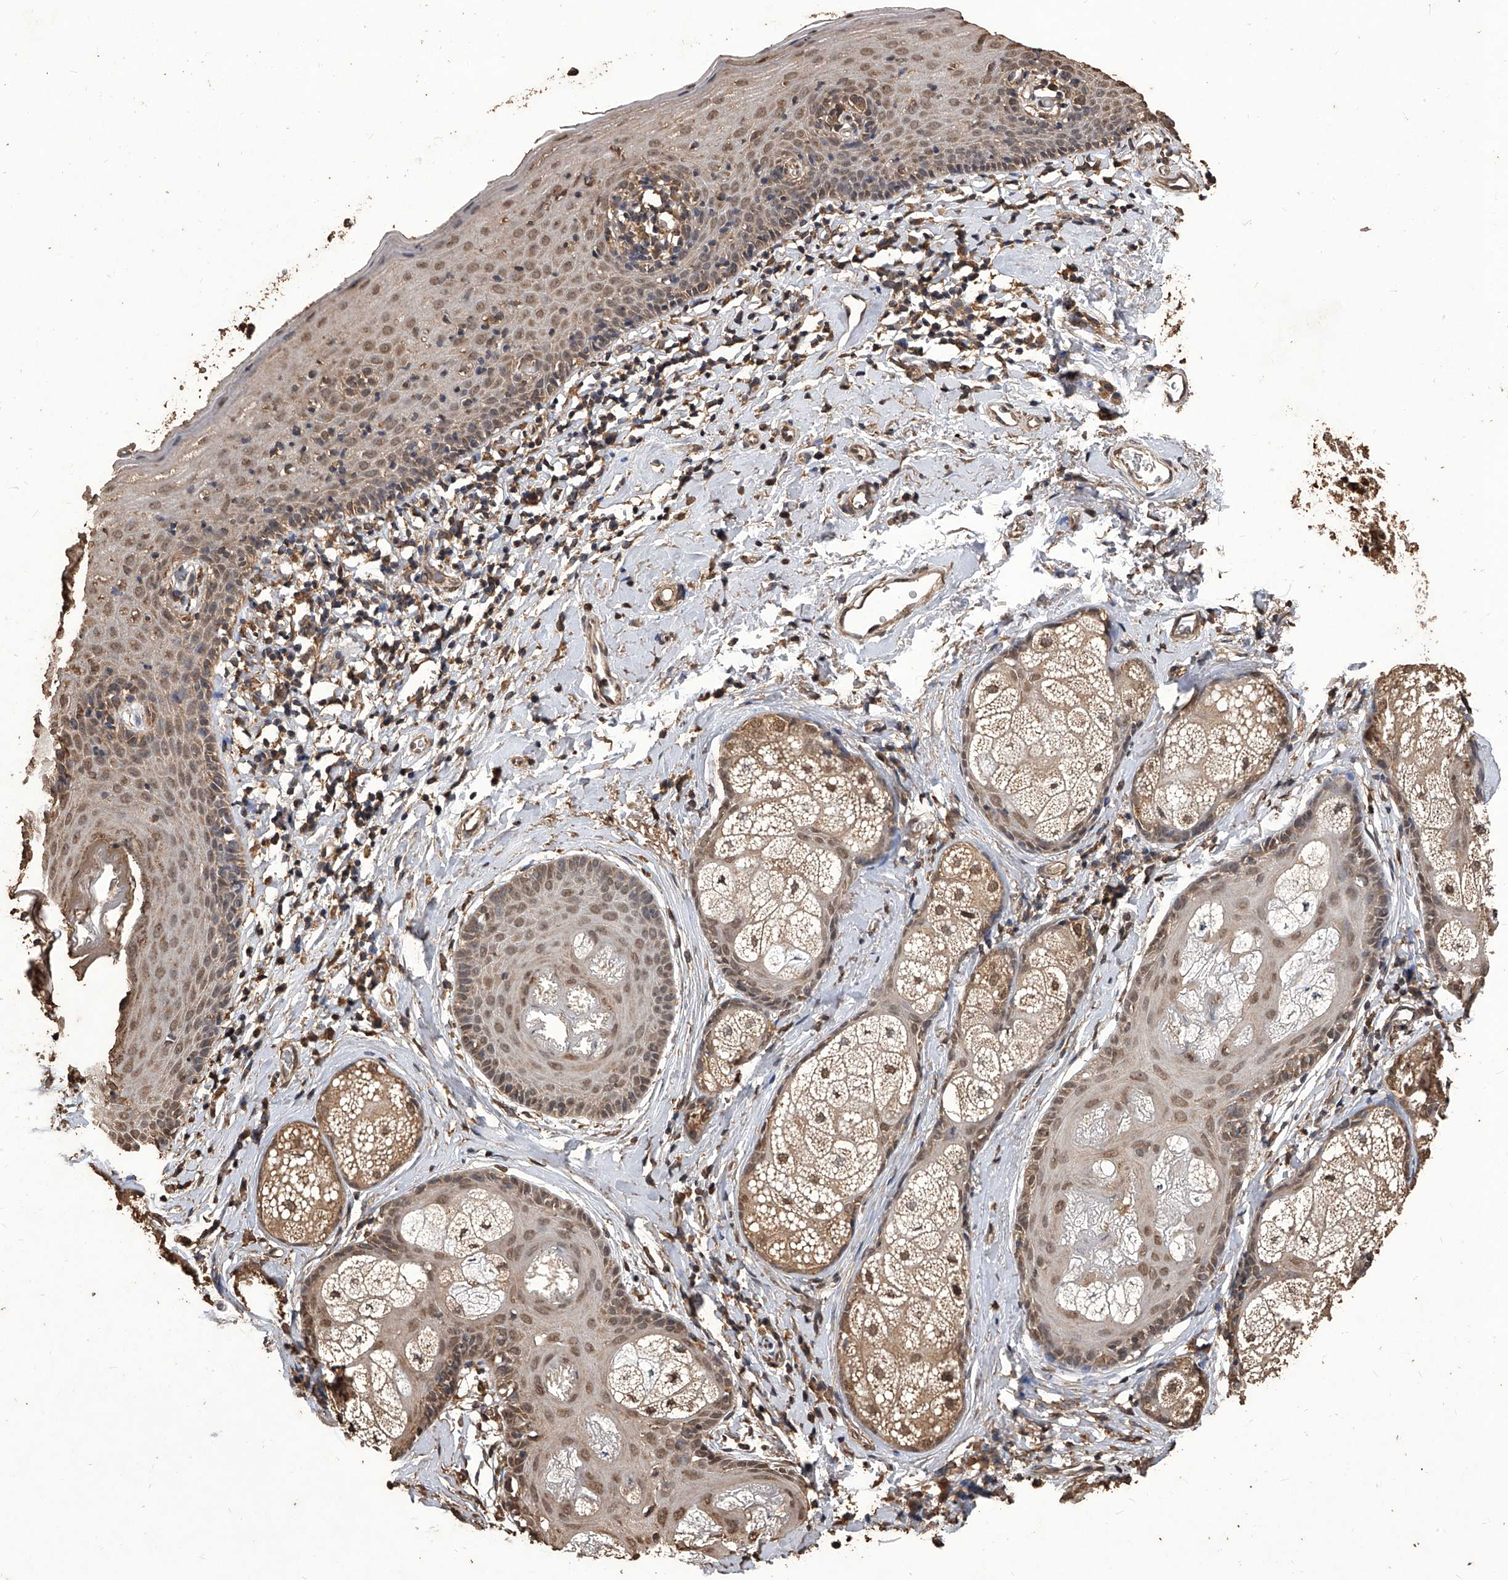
{"staining": {"intensity": "moderate", "quantity": ">75%", "location": "cytoplasmic/membranous,nuclear"}, "tissue": "skin", "cell_type": "Epidermal cells", "image_type": "normal", "snomed": [{"axis": "morphology", "description": "Normal tissue, NOS"}, {"axis": "topography", "description": "Vulva"}], "caption": "High-magnification brightfield microscopy of unremarkable skin stained with DAB (brown) and counterstained with hematoxylin (blue). epidermal cells exhibit moderate cytoplasmic/membranous,nuclear positivity is identified in about>75% of cells.", "gene": "FBXL4", "patient": {"sex": "female", "age": 66}}